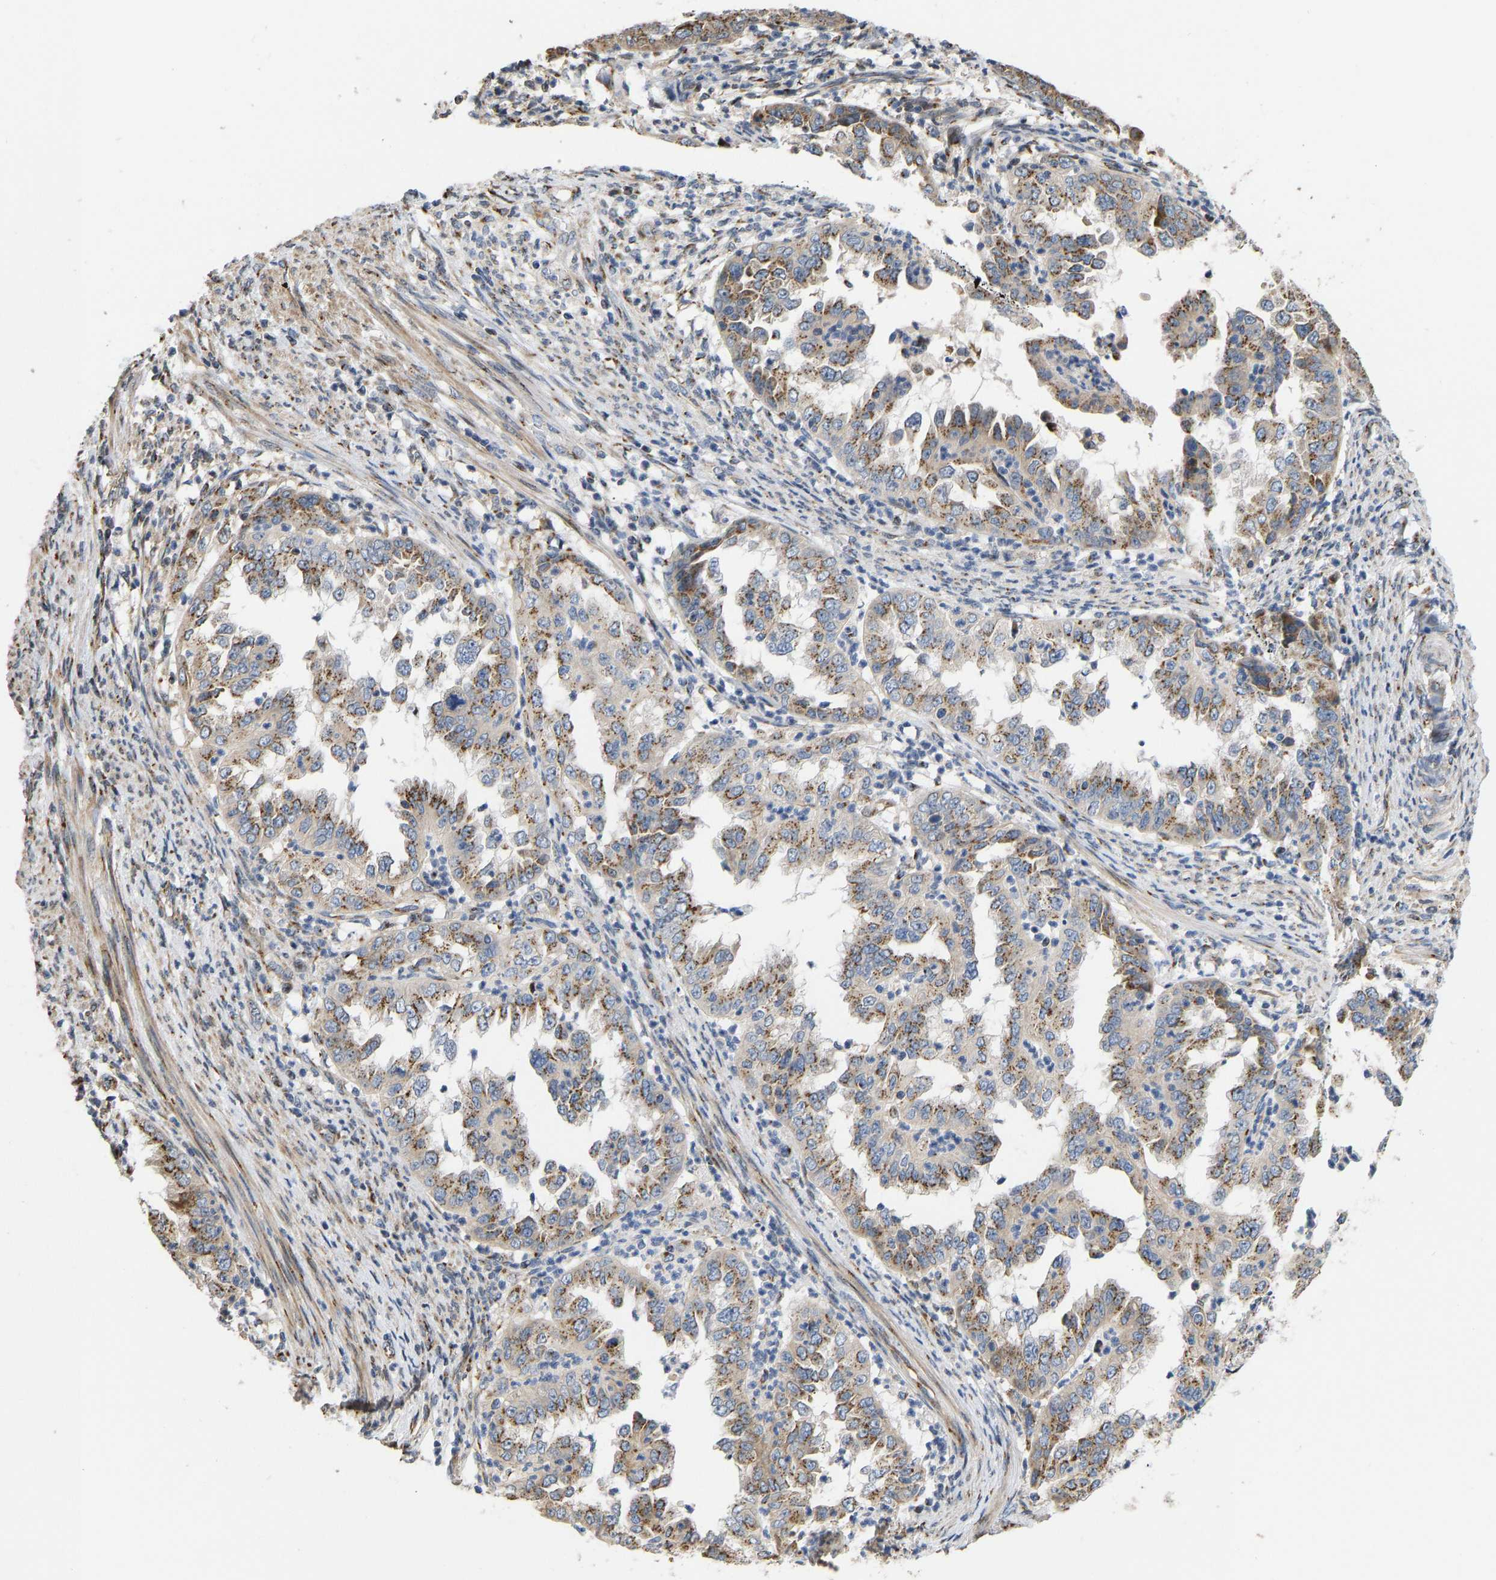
{"staining": {"intensity": "moderate", "quantity": ">75%", "location": "cytoplasmic/membranous"}, "tissue": "endometrial cancer", "cell_type": "Tumor cells", "image_type": "cancer", "snomed": [{"axis": "morphology", "description": "Adenocarcinoma, NOS"}, {"axis": "topography", "description": "Endometrium"}], "caption": "Immunohistochemical staining of endometrial cancer (adenocarcinoma) exhibits medium levels of moderate cytoplasmic/membranous protein staining in approximately >75% of tumor cells. (brown staining indicates protein expression, while blue staining denotes nuclei).", "gene": "YIPF4", "patient": {"sex": "female", "age": 85}}